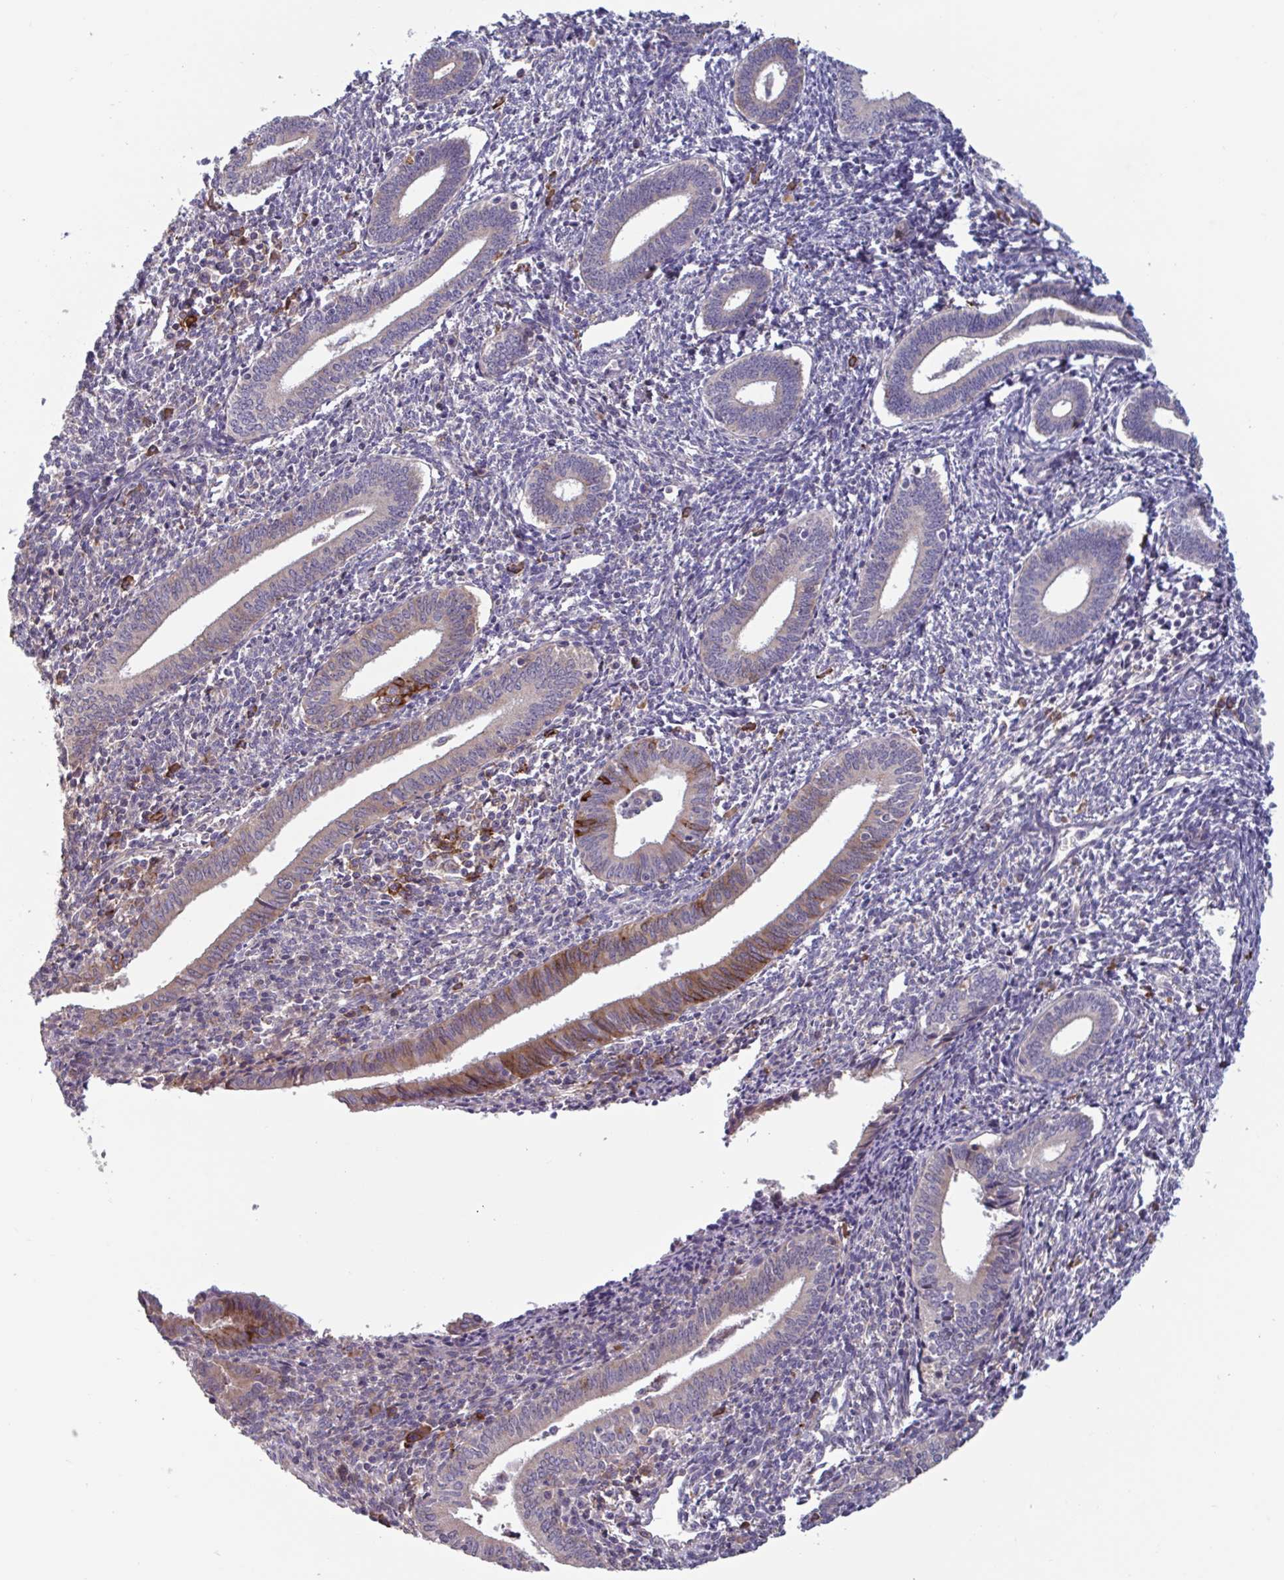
{"staining": {"intensity": "negative", "quantity": "none", "location": "none"}, "tissue": "endometrium", "cell_type": "Cells in endometrial stroma", "image_type": "normal", "snomed": [{"axis": "morphology", "description": "Normal tissue, NOS"}, {"axis": "topography", "description": "Endometrium"}], "caption": "High magnification brightfield microscopy of benign endometrium stained with DAB (brown) and counterstained with hematoxylin (blue): cells in endometrial stroma show no significant expression. (Immunohistochemistry (ihc), brightfield microscopy, high magnification).", "gene": "CD1E", "patient": {"sex": "female", "age": 41}}